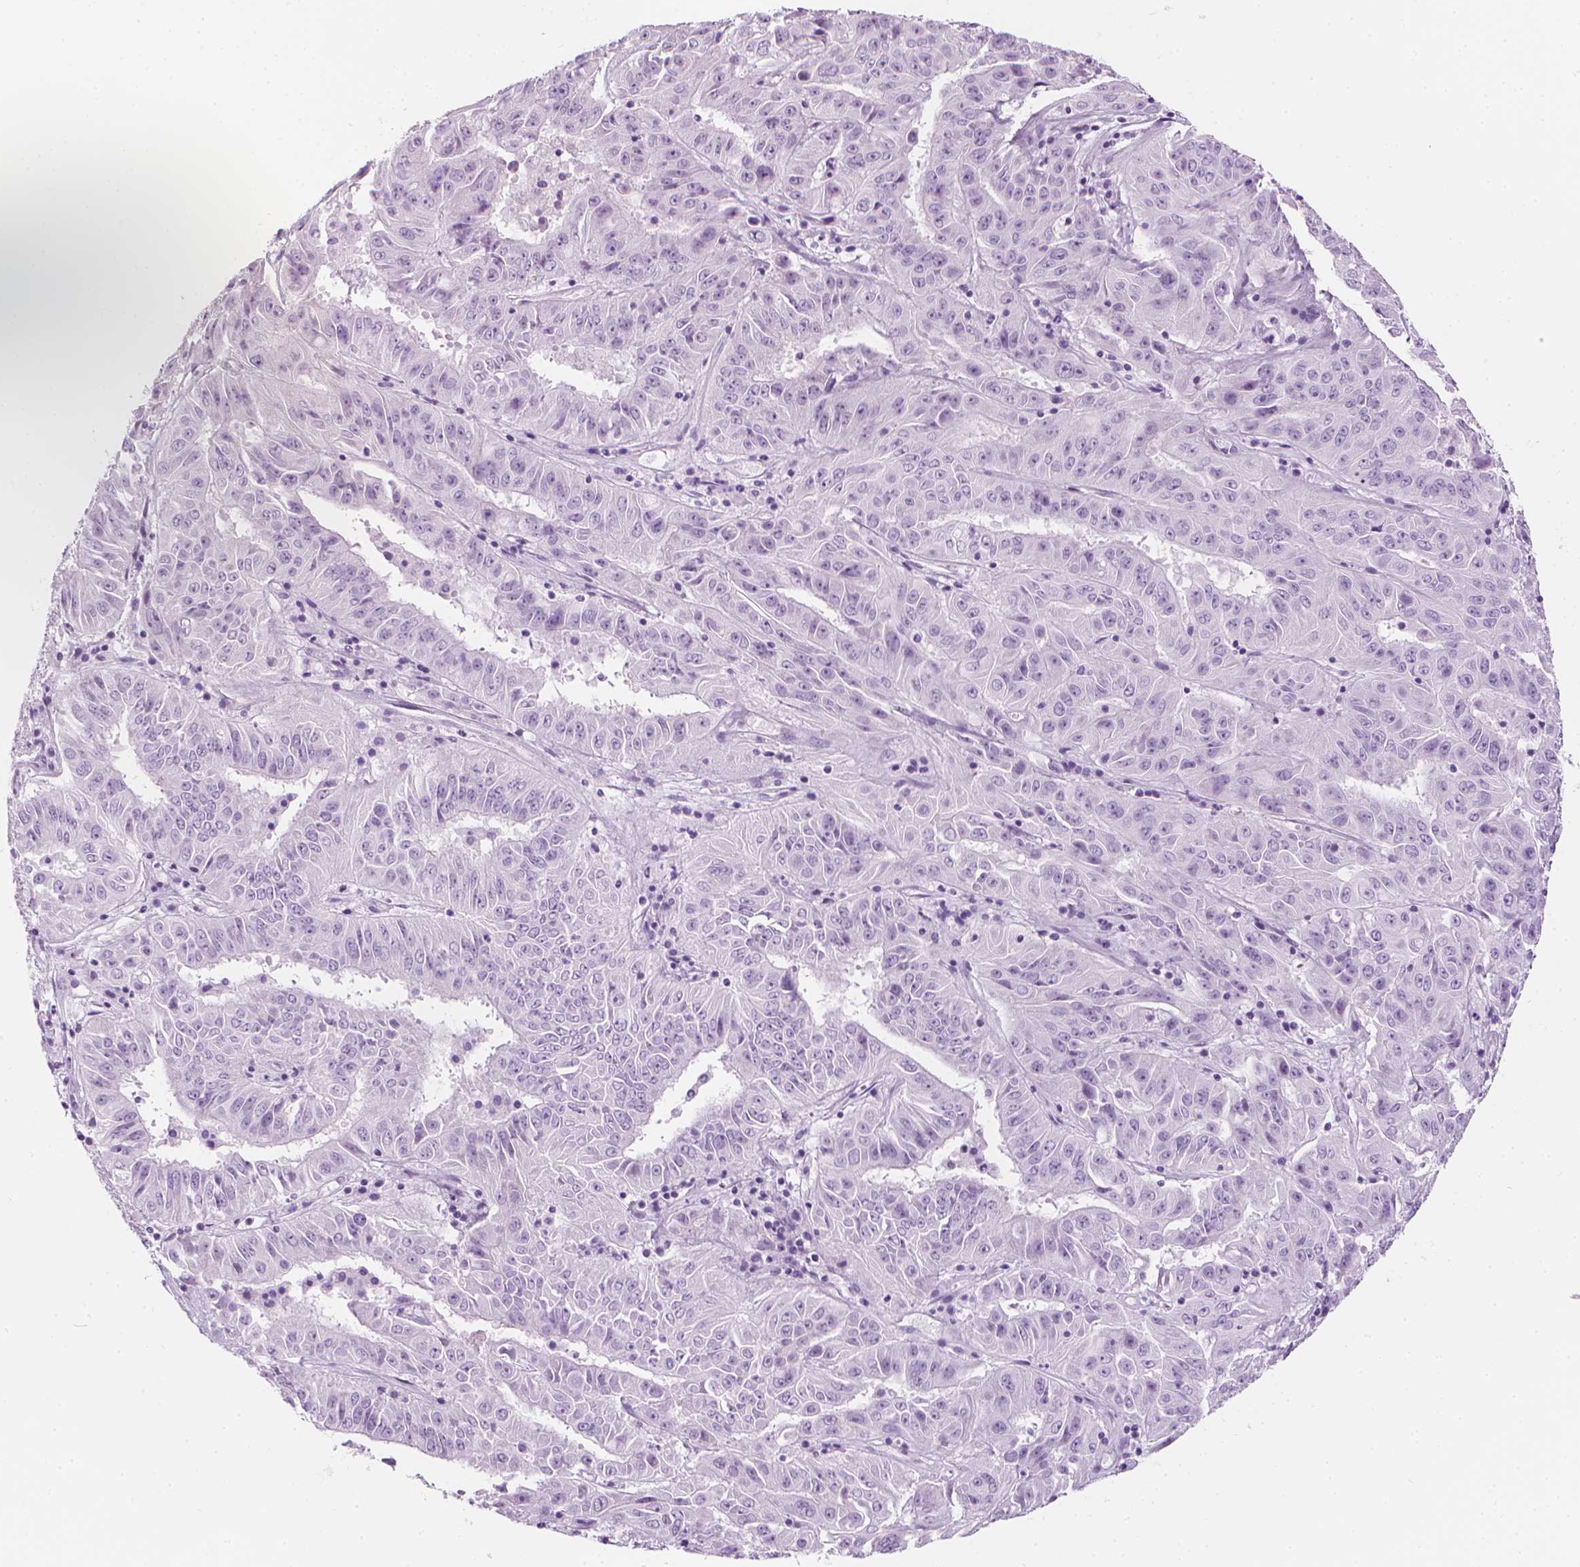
{"staining": {"intensity": "negative", "quantity": "none", "location": "none"}, "tissue": "pancreatic cancer", "cell_type": "Tumor cells", "image_type": "cancer", "snomed": [{"axis": "morphology", "description": "Adenocarcinoma, NOS"}, {"axis": "topography", "description": "Pancreas"}], "caption": "Tumor cells are negative for protein expression in human pancreatic adenocarcinoma.", "gene": "SCG3", "patient": {"sex": "male", "age": 63}}